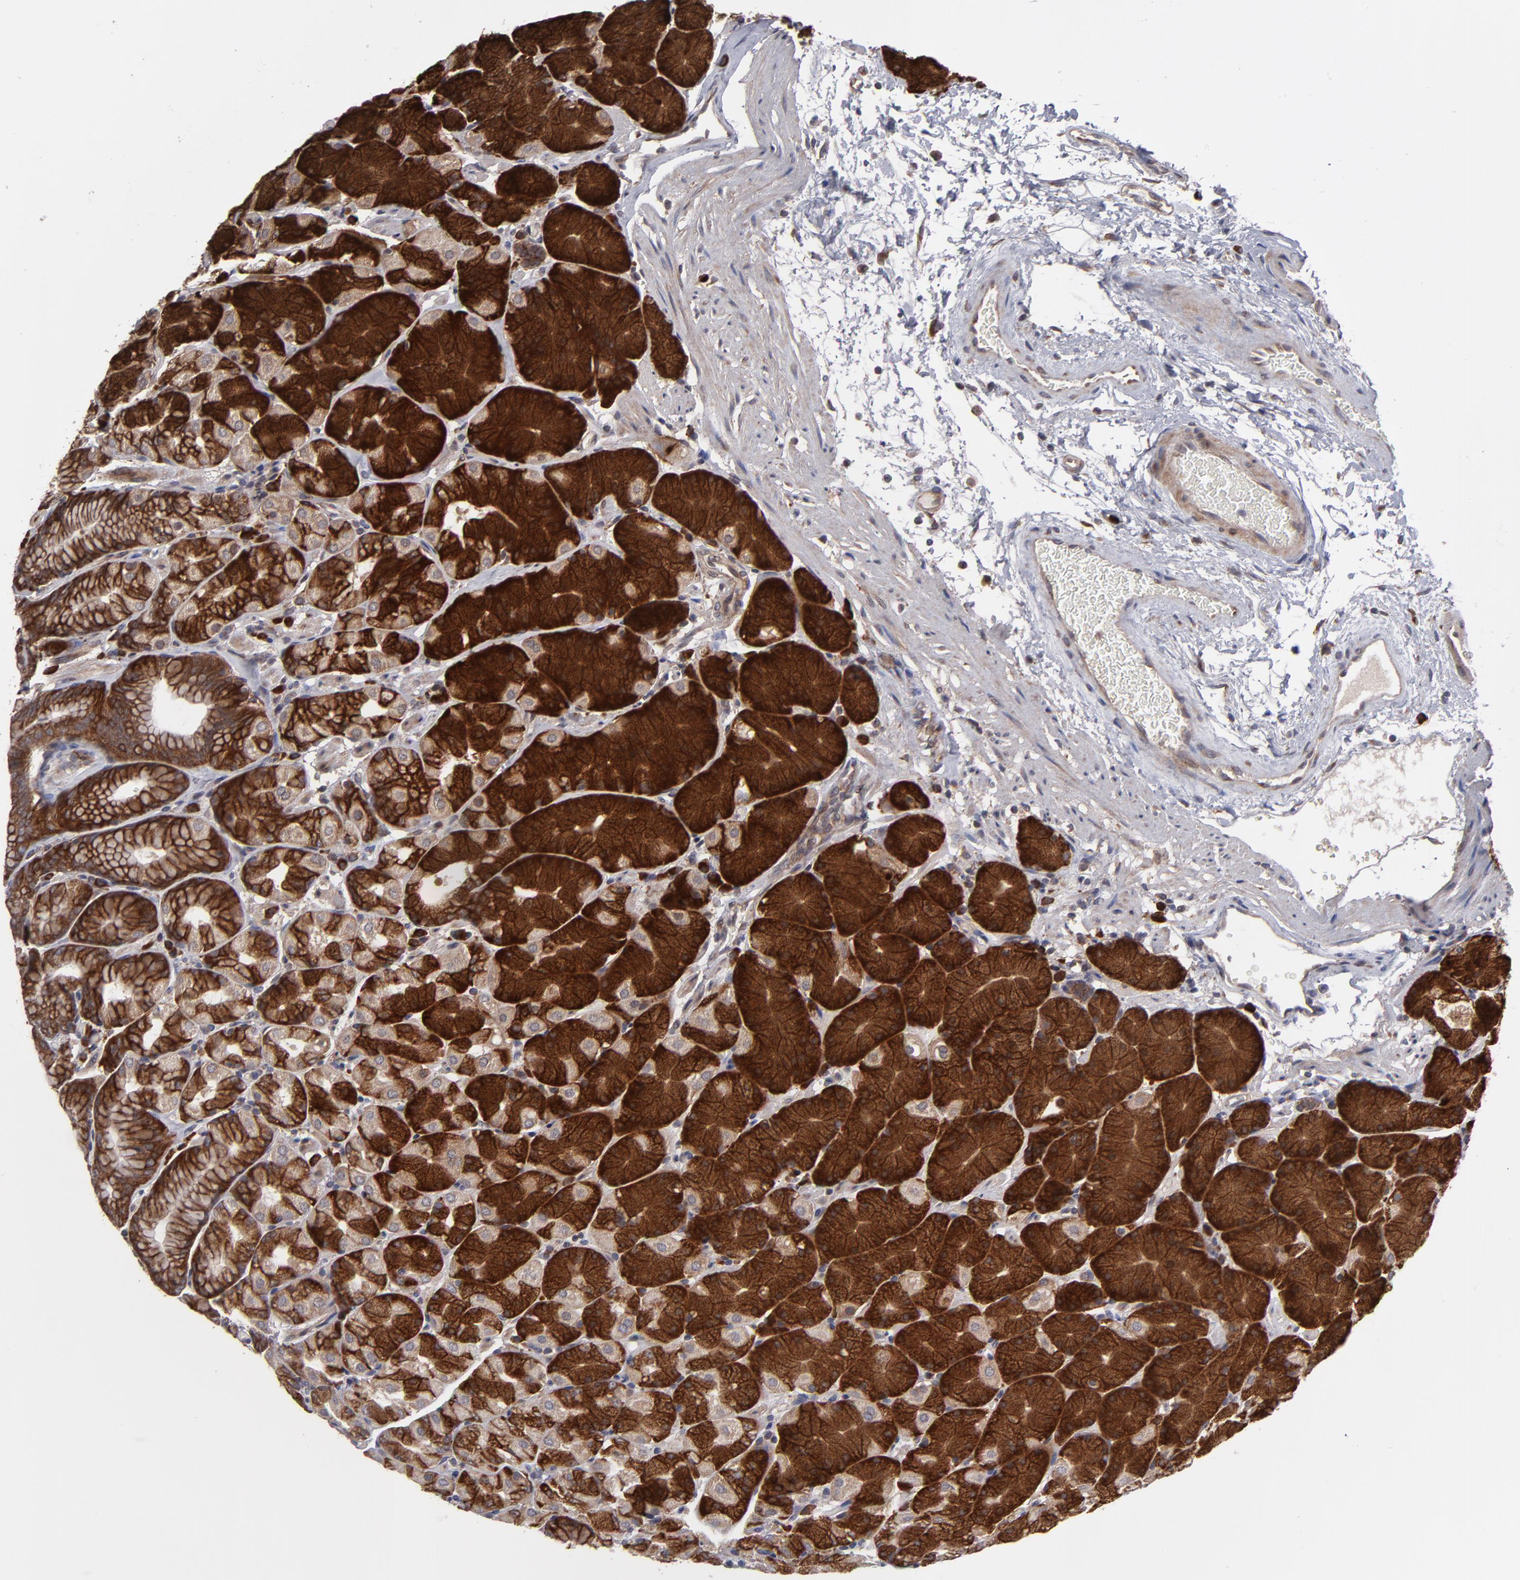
{"staining": {"intensity": "strong", "quantity": ">75%", "location": "cytoplasmic/membranous"}, "tissue": "stomach", "cell_type": "Glandular cells", "image_type": "normal", "snomed": [{"axis": "morphology", "description": "Normal tissue, NOS"}, {"axis": "topography", "description": "Stomach, upper"}, {"axis": "topography", "description": "Stomach"}], "caption": "Brown immunohistochemical staining in normal human stomach shows strong cytoplasmic/membranous positivity in approximately >75% of glandular cells.", "gene": "SND1", "patient": {"sex": "male", "age": 76}}